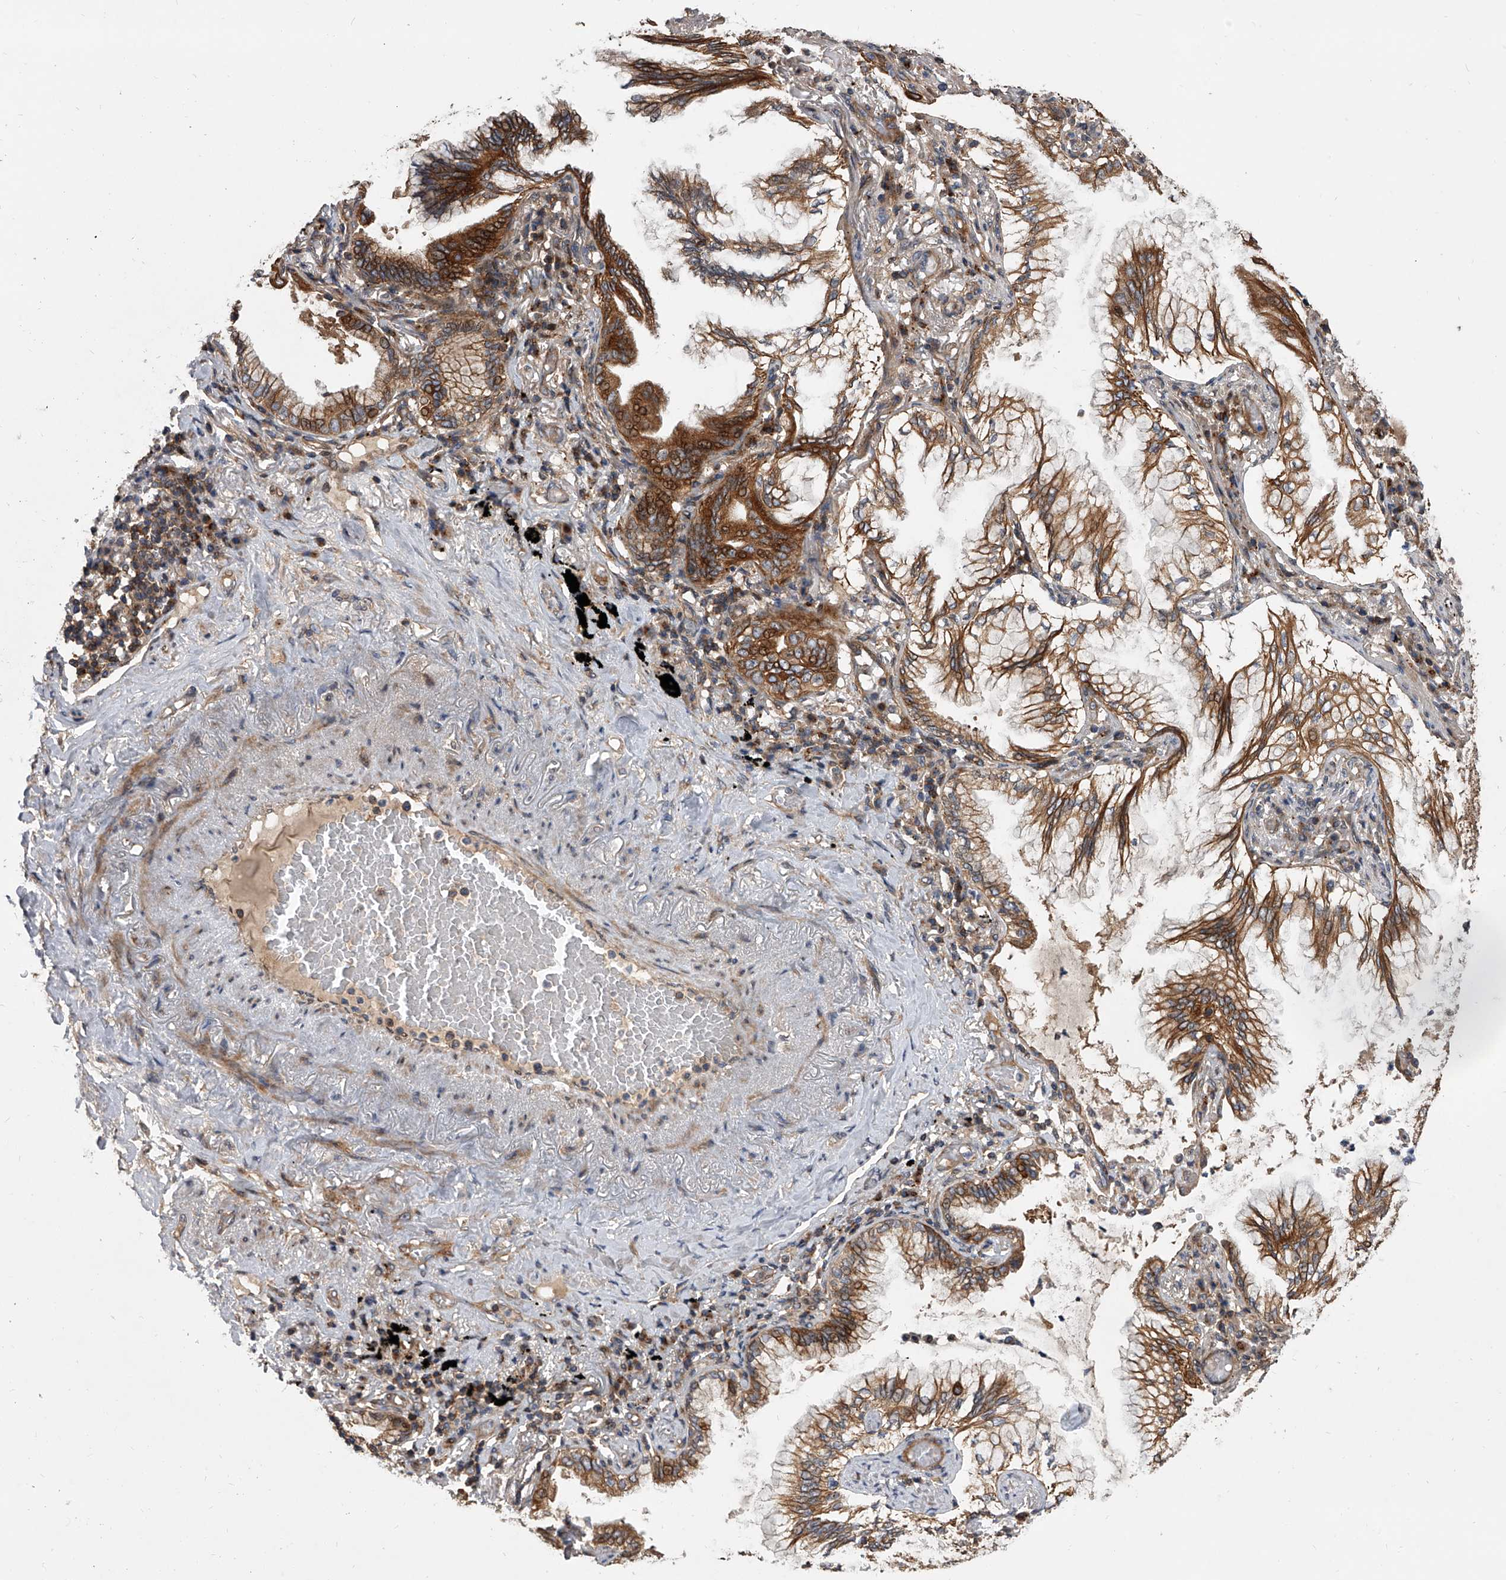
{"staining": {"intensity": "moderate", "quantity": ">75%", "location": "cytoplasmic/membranous"}, "tissue": "lung cancer", "cell_type": "Tumor cells", "image_type": "cancer", "snomed": [{"axis": "morphology", "description": "Adenocarcinoma, NOS"}, {"axis": "topography", "description": "Lung"}], "caption": "Lung cancer (adenocarcinoma) stained for a protein (brown) exhibits moderate cytoplasmic/membranous positive staining in about >75% of tumor cells.", "gene": "USP47", "patient": {"sex": "female", "age": 70}}